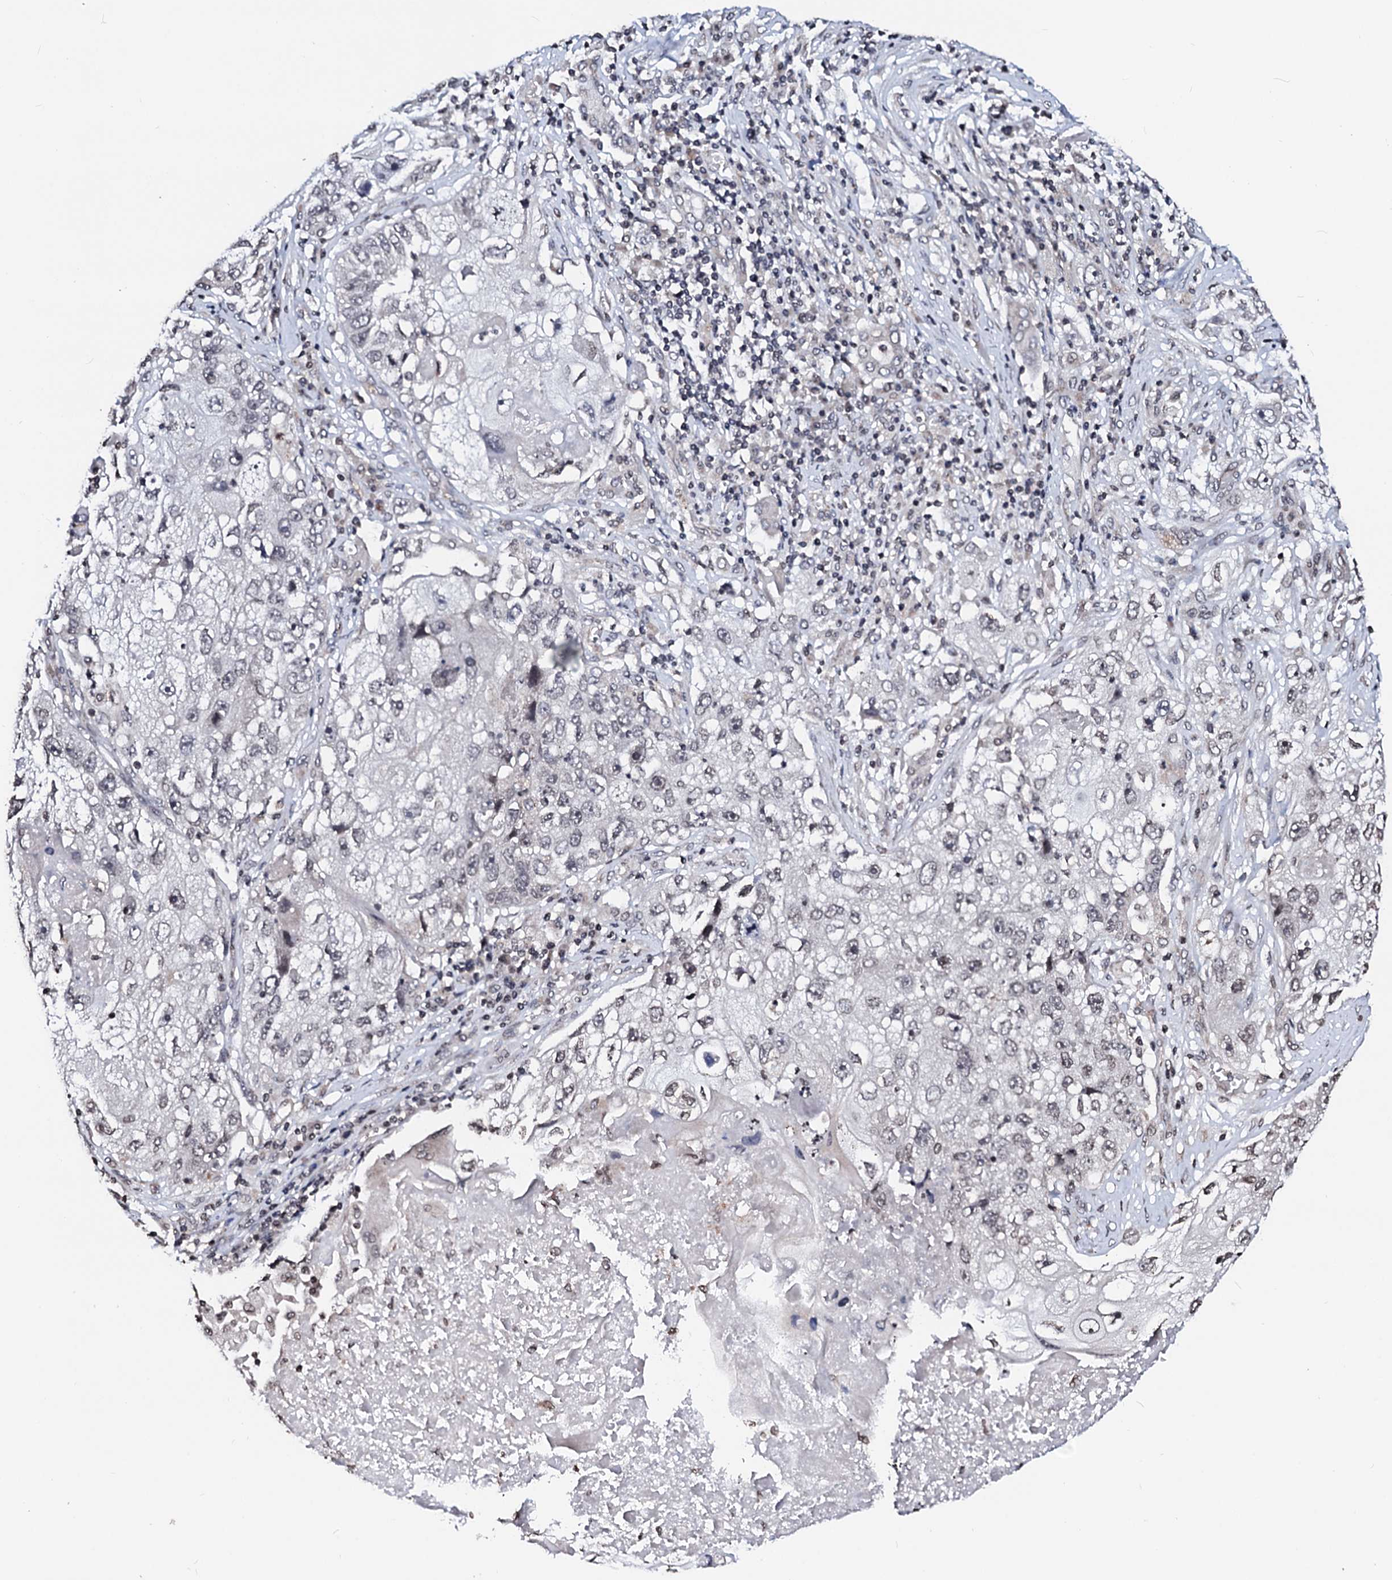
{"staining": {"intensity": "weak", "quantity": "<25%", "location": "nuclear"}, "tissue": "lung cancer", "cell_type": "Tumor cells", "image_type": "cancer", "snomed": [{"axis": "morphology", "description": "Squamous cell carcinoma, NOS"}, {"axis": "topography", "description": "Lung"}], "caption": "The photomicrograph displays no staining of tumor cells in lung cancer (squamous cell carcinoma). The staining is performed using DAB brown chromogen with nuclei counter-stained in using hematoxylin.", "gene": "LSM11", "patient": {"sex": "male", "age": 61}}